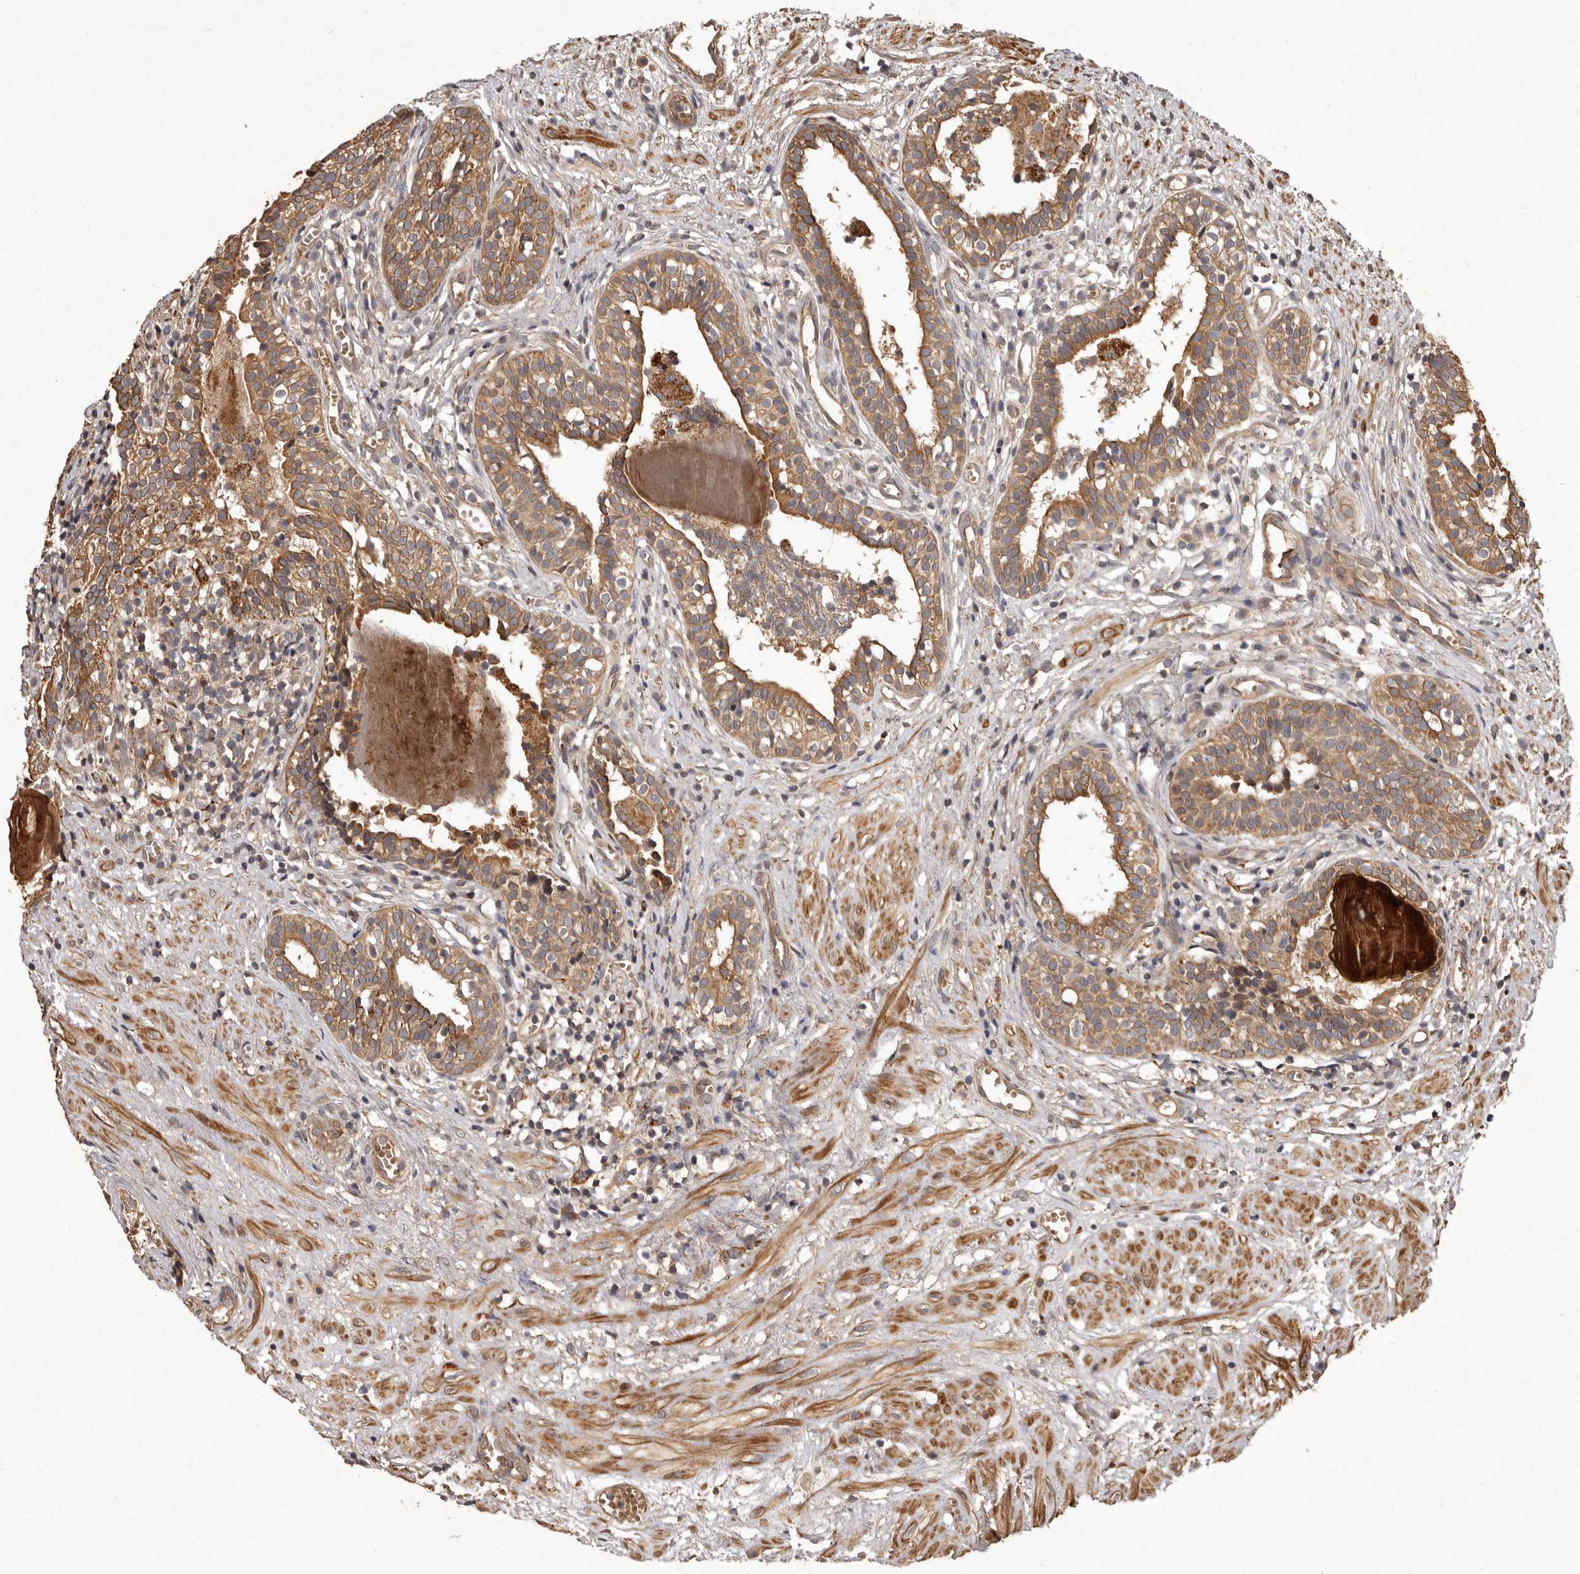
{"staining": {"intensity": "moderate", "quantity": ">75%", "location": "cytoplasmic/membranous"}, "tissue": "prostate cancer", "cell_type": "Tumor cells", "image_type": "cancer", "snomed": [{"axis": "morphology", "description": "Adenocarcinoma, Low grade"}, {"axis": "topography", "description": "Prostate"}], "caption": "Prostate adenocarcinoma (low-grade) stained for a protein exhibits moderate cytoplasmic/membranous positivity in tumor cells.", "gene": "SEMA3A", "patient": {"sex": "male", "age": 88}}